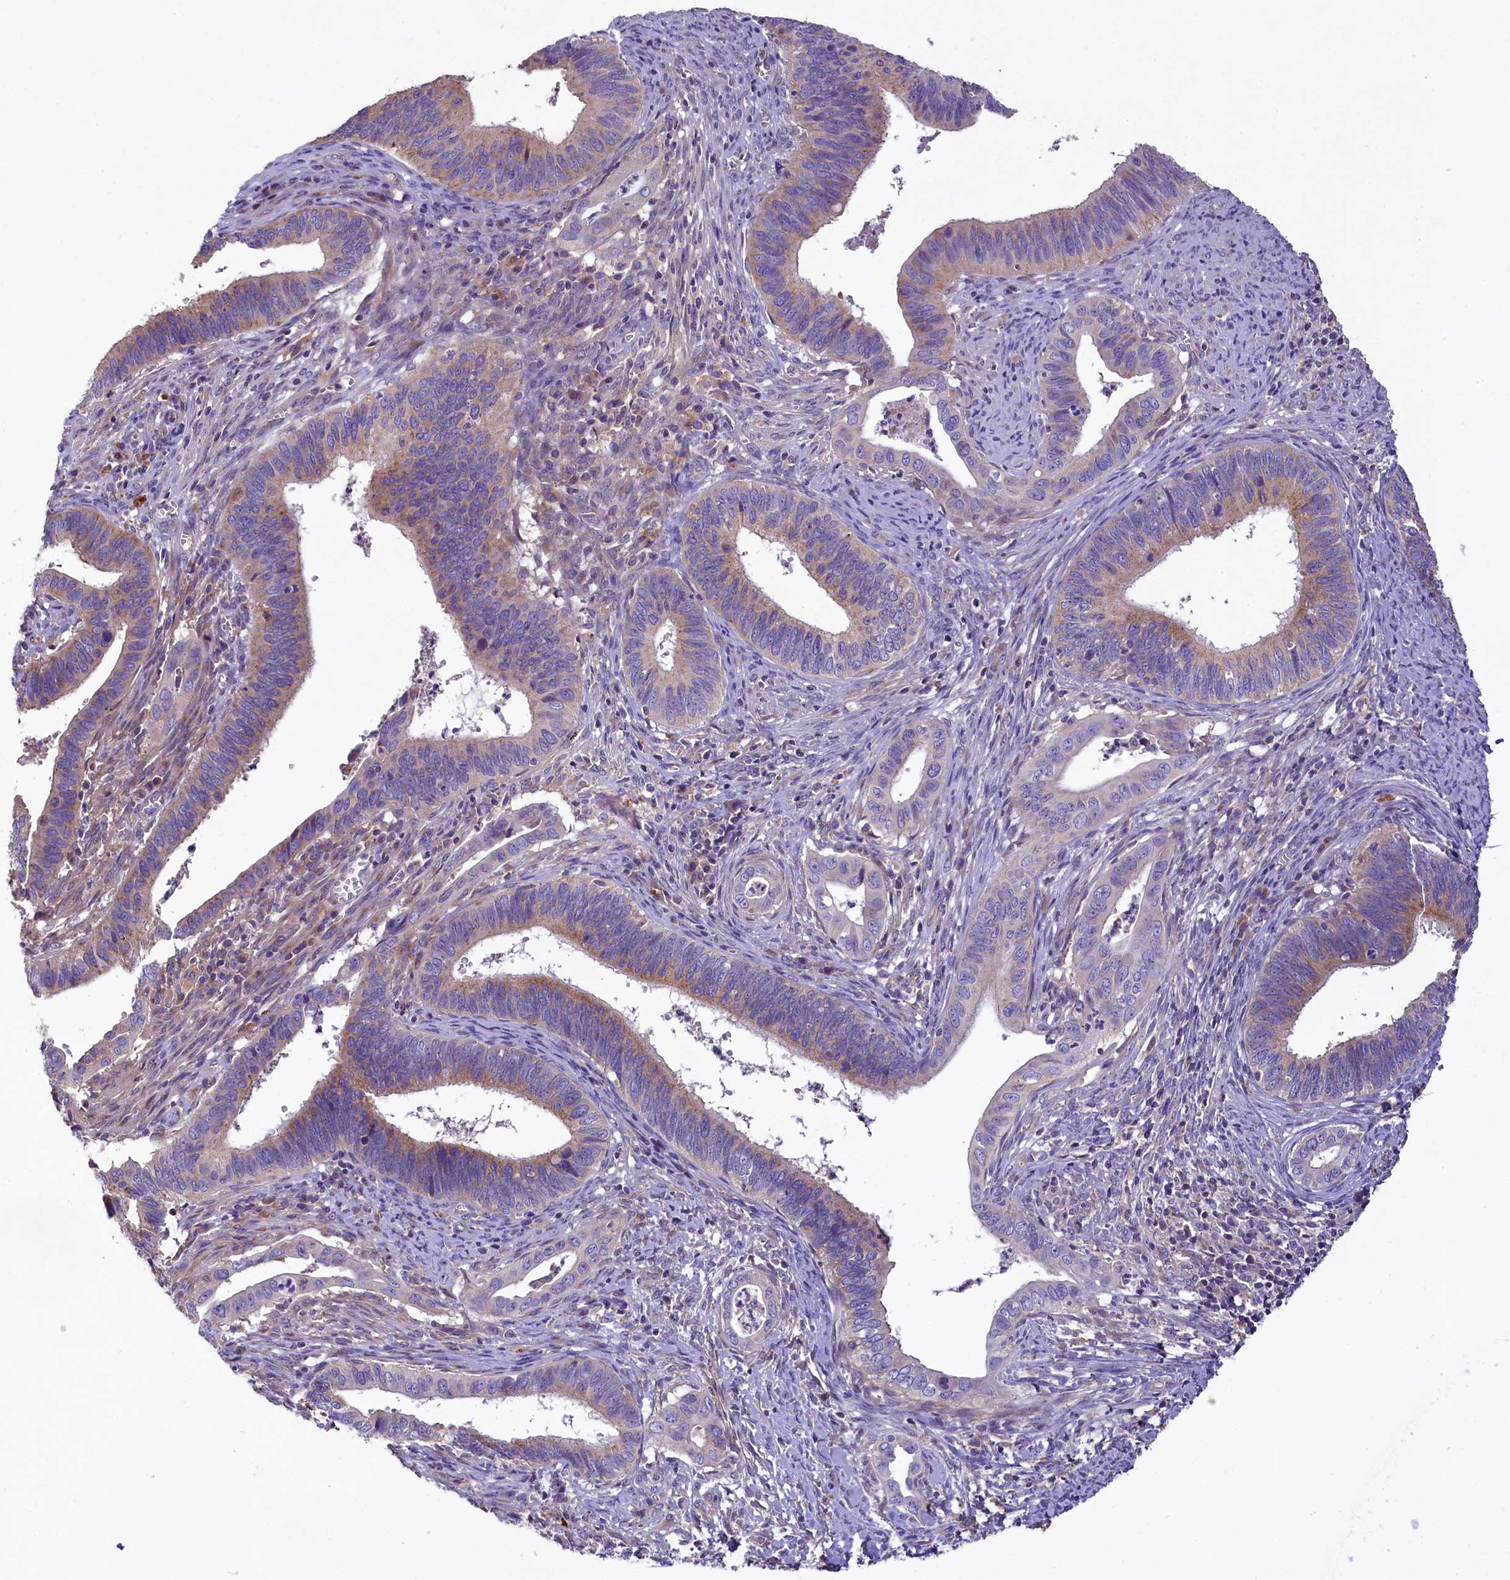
{"staining": {"intensity": "weak", "quantity": "25%-75%", "location": "cytoplasmic/membranous"}, "tissue": "cervical cancer", "cell_type": "Tumor cells", "image_type": "cancer", "snomed": [{"axis": "morphology", "description": "Adenocarcinoma, NOS"}, {"axis": "topography", "description": "Cervix"}], "caption": "A brown stain highlights weak cytoplasmic/membranous positivity of a protein in human cervical cancer tumor cells.", "gene": "PEMT", "patient": {"sex": "female", "age": 42}}